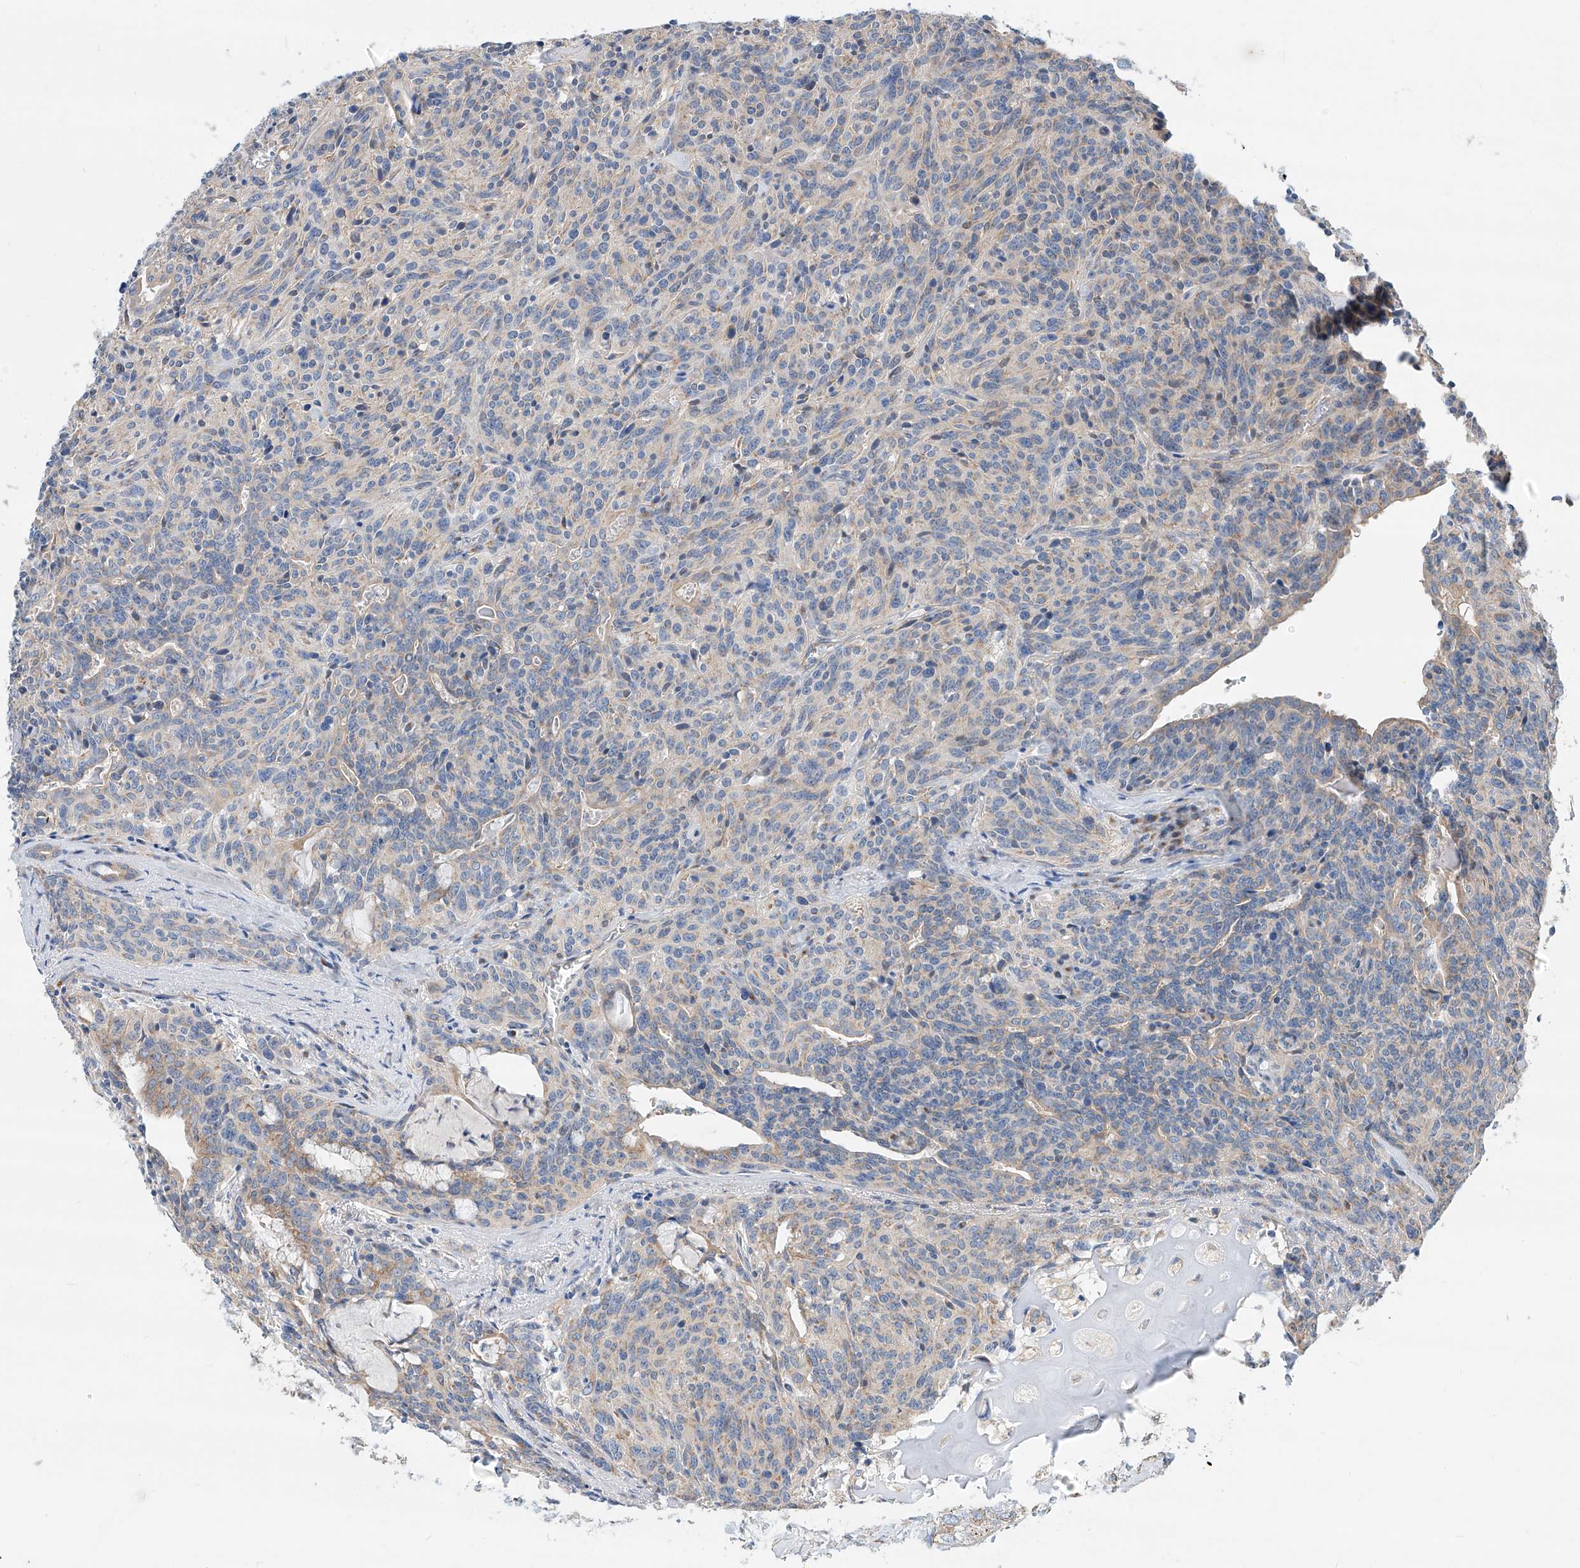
{"staining": {"intensity": "weak", "quantity": "<25%", "location": "cytoplasmic/membranous"}, "tissue": "carcinoid", "cell_type": "Tumor cells", "image_type": "cancer", "snomed": [{"axis": "morphology", "description": "Carcinoid, malignant, NOS"}, {"axis": "topography", "description": "Lung"}], "caption": "There is no significant staining in tumor cells of carcinoid (malignant).", "gene": "SLC22A7", "patient": {"sex": "female", "age": 46}}